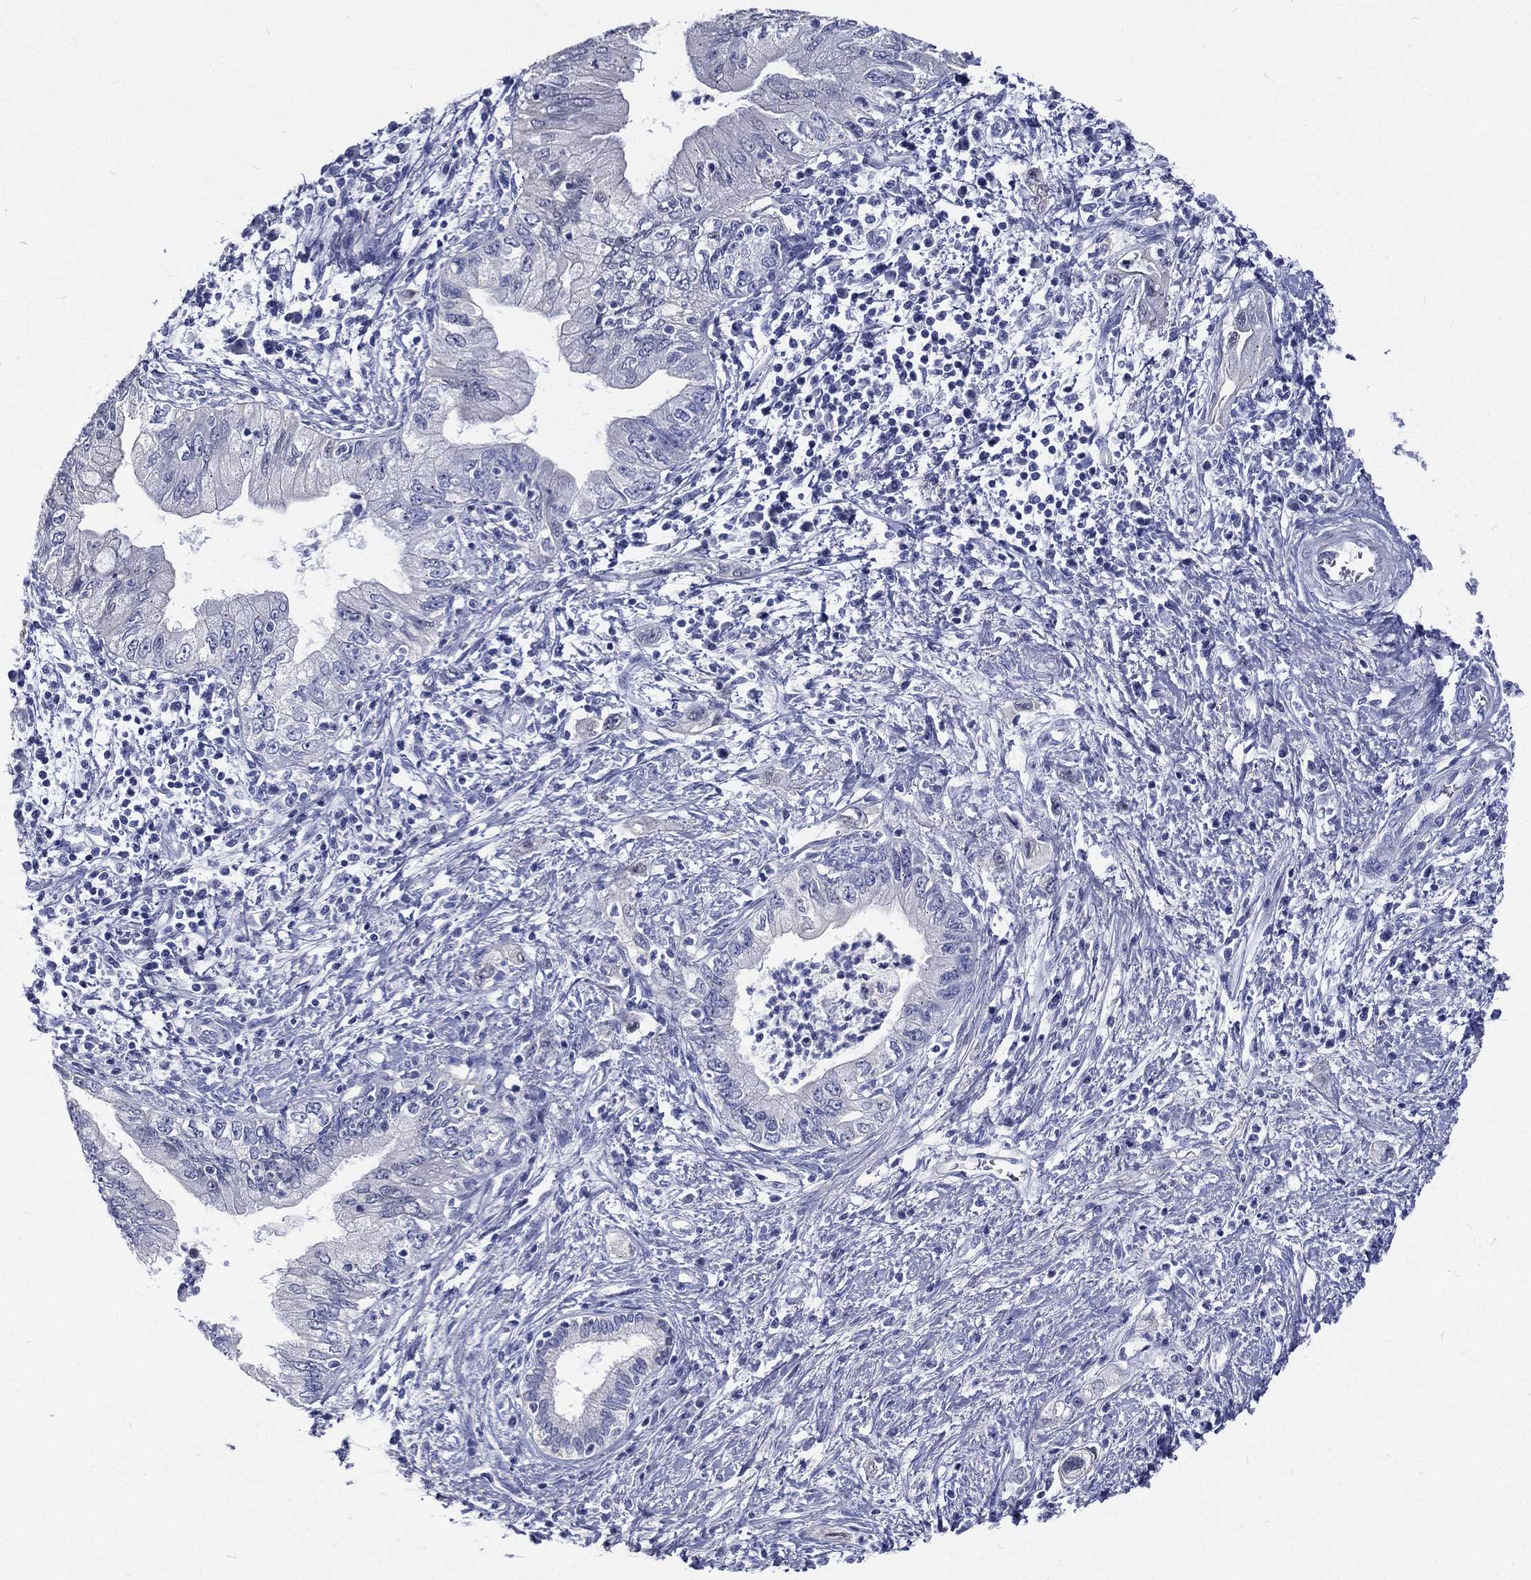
{"staining": {"intensity": "negative", "quantity": "none", "location": "none"}, "tissue": "pancreatic cancer", "cell_type": "Tumor cells", "image_type": "cancer", "snomed": [{"axis": "morphology", "description": "Adenocarcinoma, NOS"}, {"axis": "topography", "description": "Pancreas"}], "caption": "Immunohistochemistry (IHC) image of neoplastic tissue: human pancreatic adenocarcinoma stained with DAB demonstrates no significant protein staining in tumor cells. (DAB IHC visualized using brightfield microscopy, high magnification).", "gene": "RSPH4A", "patient": {"sex": "female", "age": 73}}